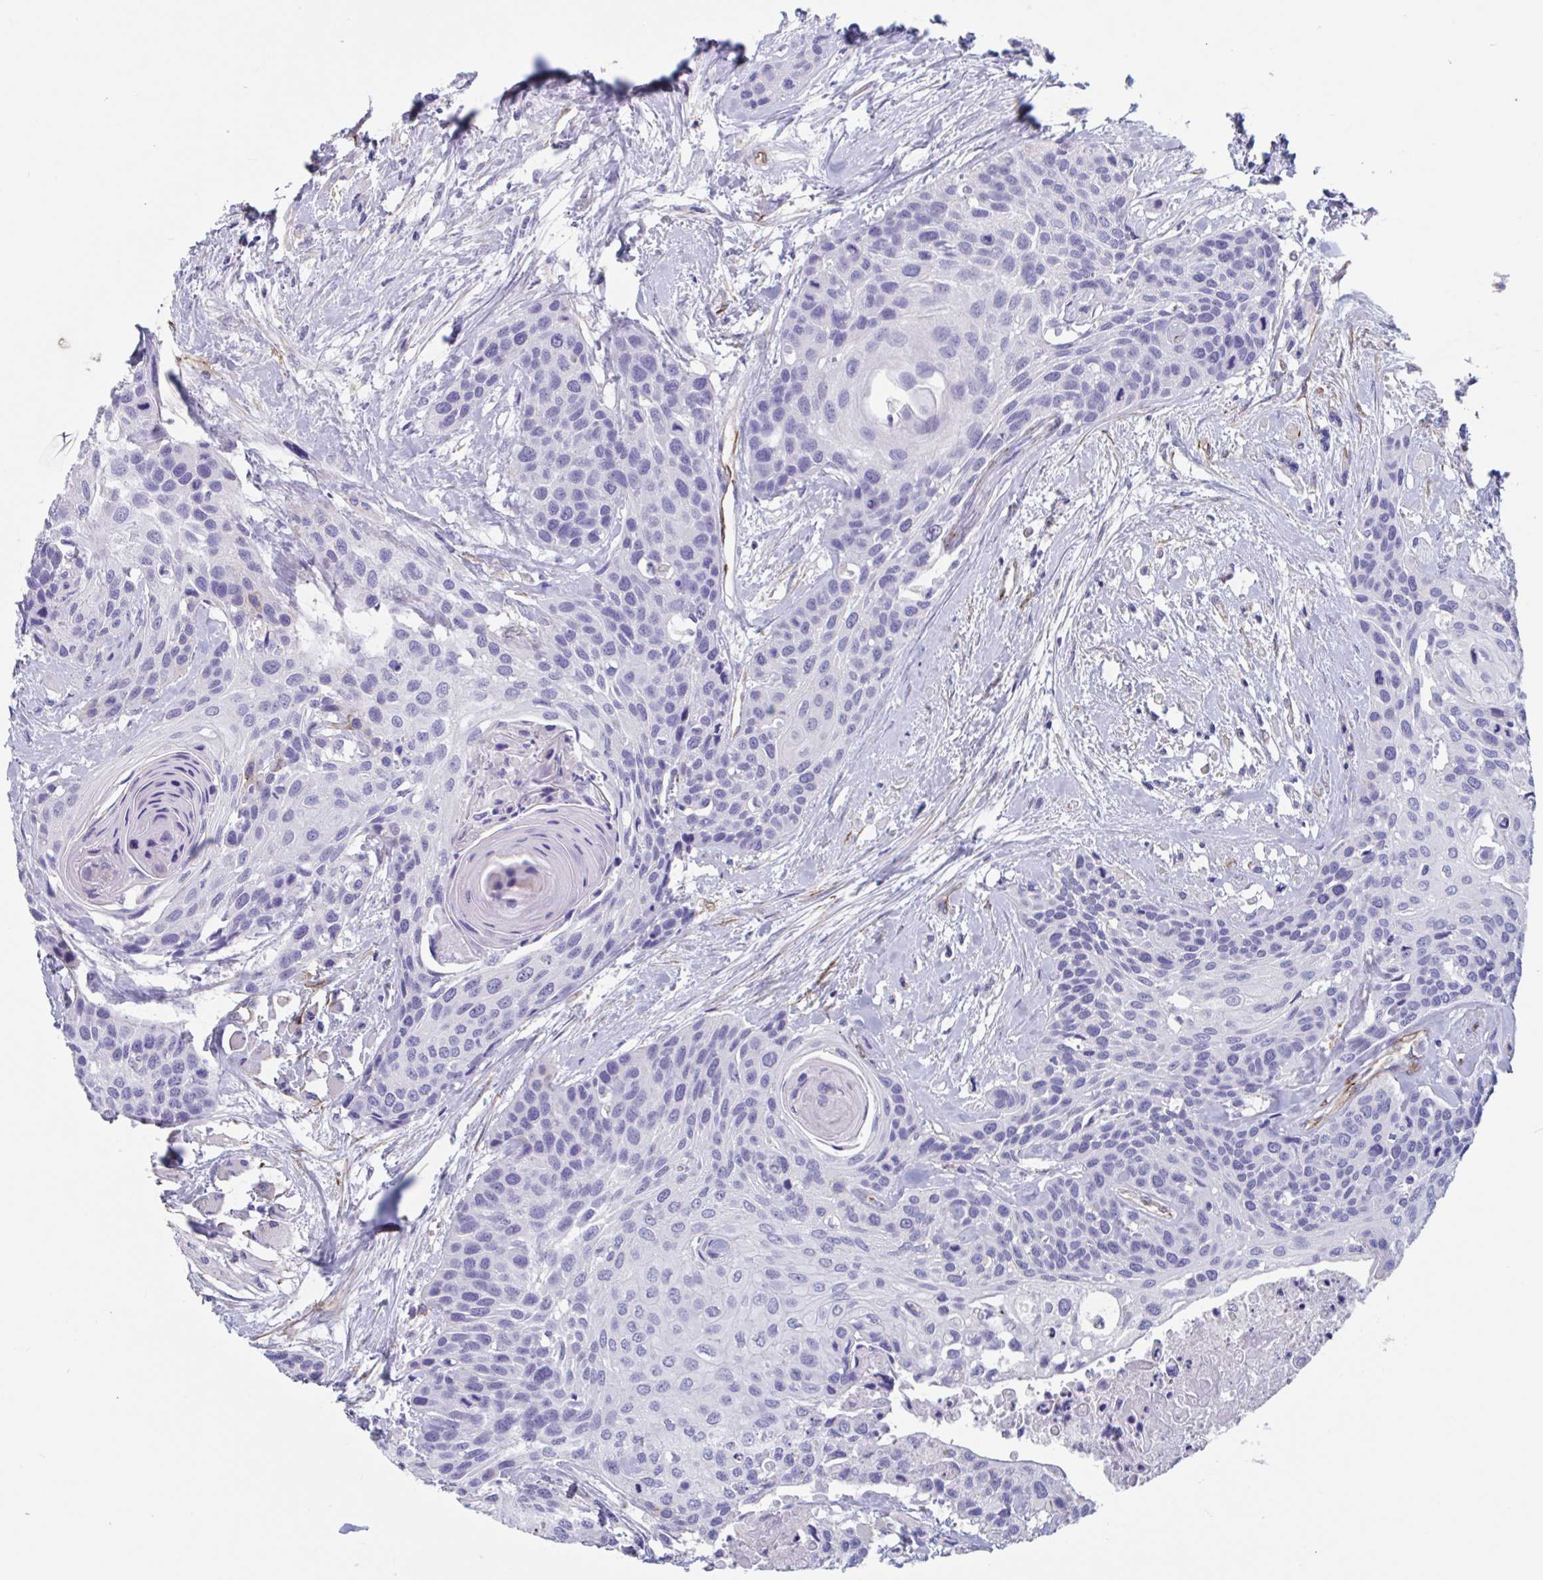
{"staining": {"intensity": "negative", "quantity": "none", "location": "none"}, "tissue": "head and neck cancer", "cell_type": "Tumor cells", "image_type": "cancer", "snomed": [{"axis": "morphology", "description": "Squamous cell carcinoma, NOS"}, {"axis": "topography", "description": "Head-Neck"}], "caption": "IHC micrograph of neoplastic tissue: human head and neck cancer stained with DAB (3,3'-diaminobenzidine) reveals no significant protein expression in tumor cells.", "gene": "ZNHIT2", "patient": {"sex": "female", "age": 50}}